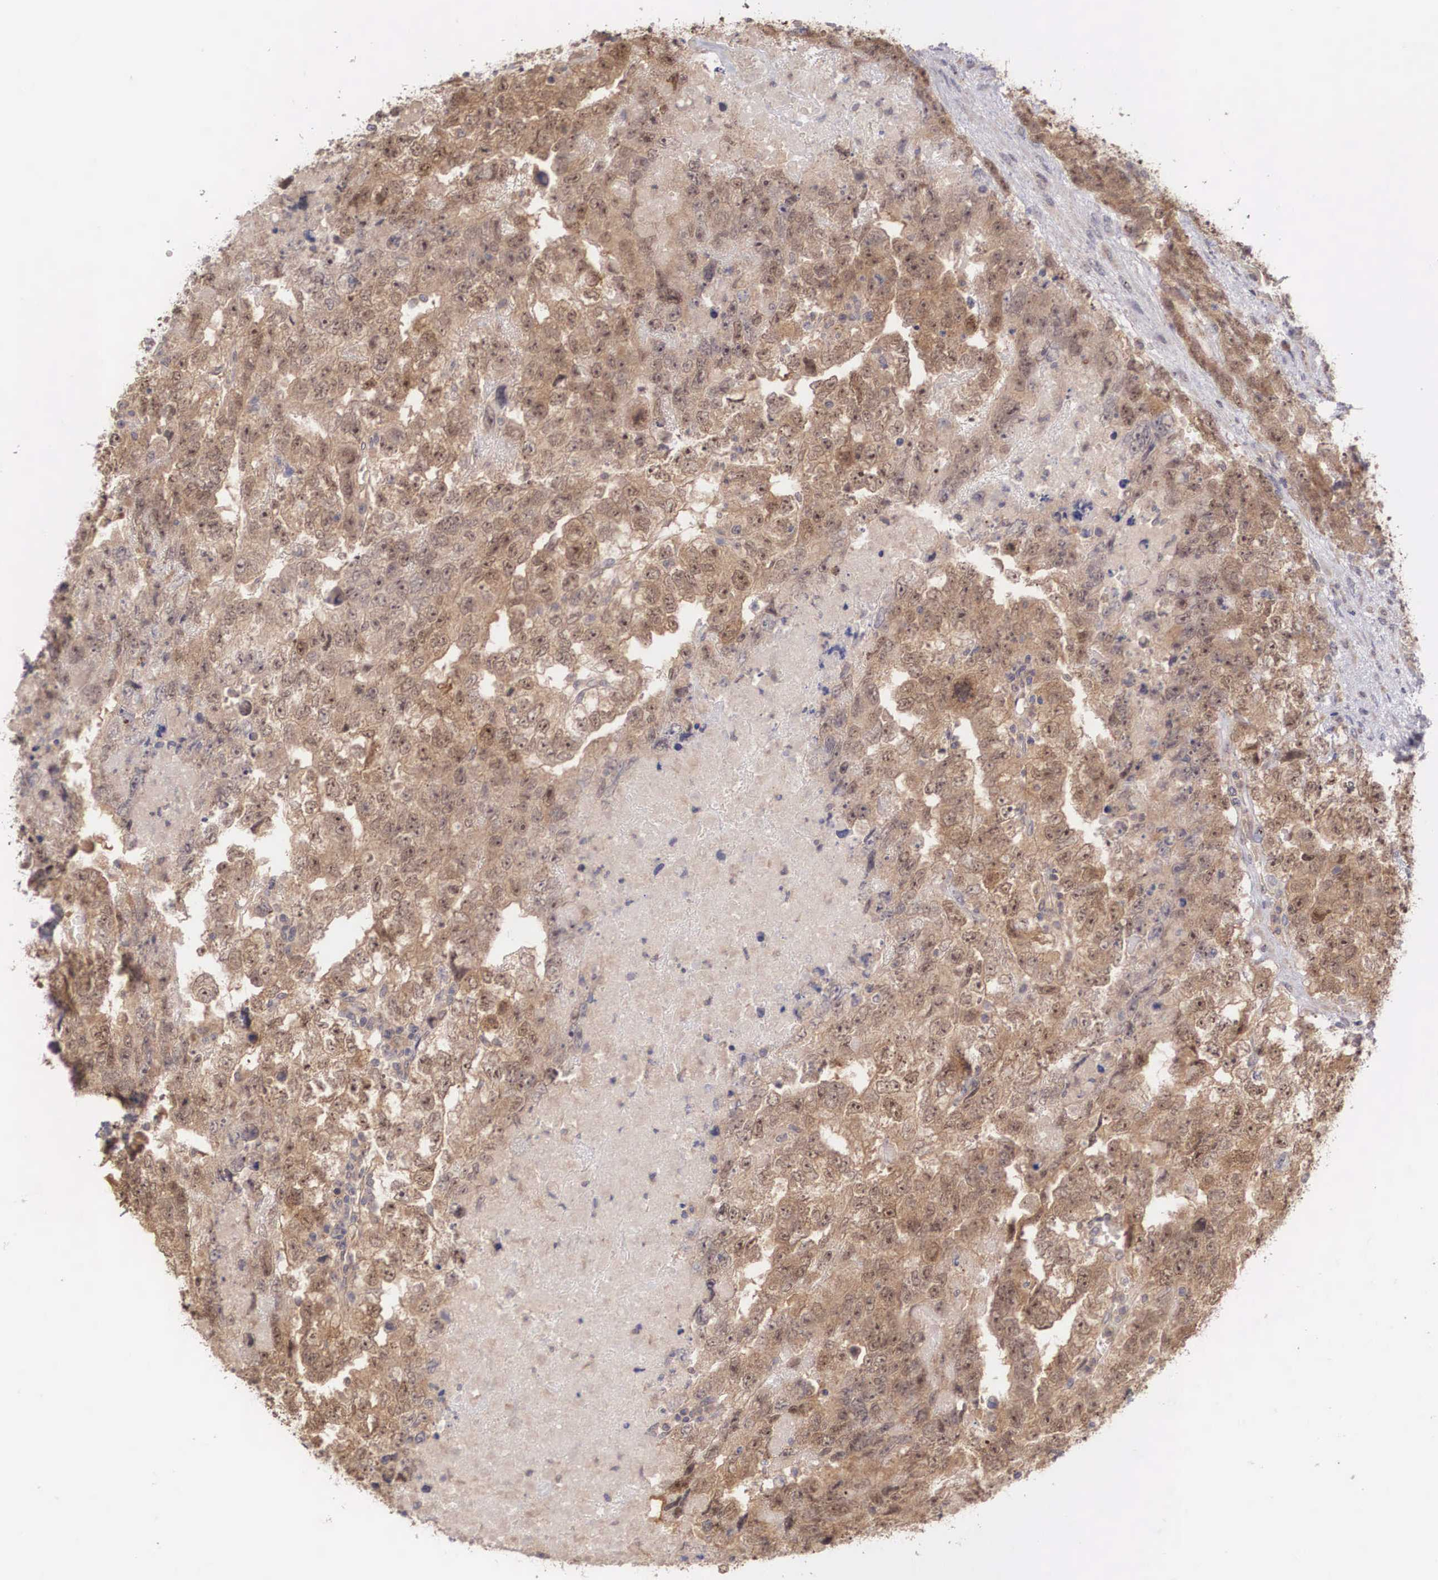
{"staining": {"intensity": "moderate", "quantity": ">75%", "location": "cytoplasmic/membranous,nuclear"}, "tissue": "testis cancer", "cell_type": "Tumor cells", "image_type": "cancer", "snomed": [{"axis": "morphology", "description": "Carcinoma, Embryonal, NOS"}, {"axis": "topography", "description": "Testis"}], "caption": "DAB immunohistochemical staining of human testis cancer displays moderate cytoplasmic/membranous and nuclear protein positivity in approximately >75% of tumor cells.", "gene": "DNAJB7", "patient": {"sex": "male", "age": 36}}